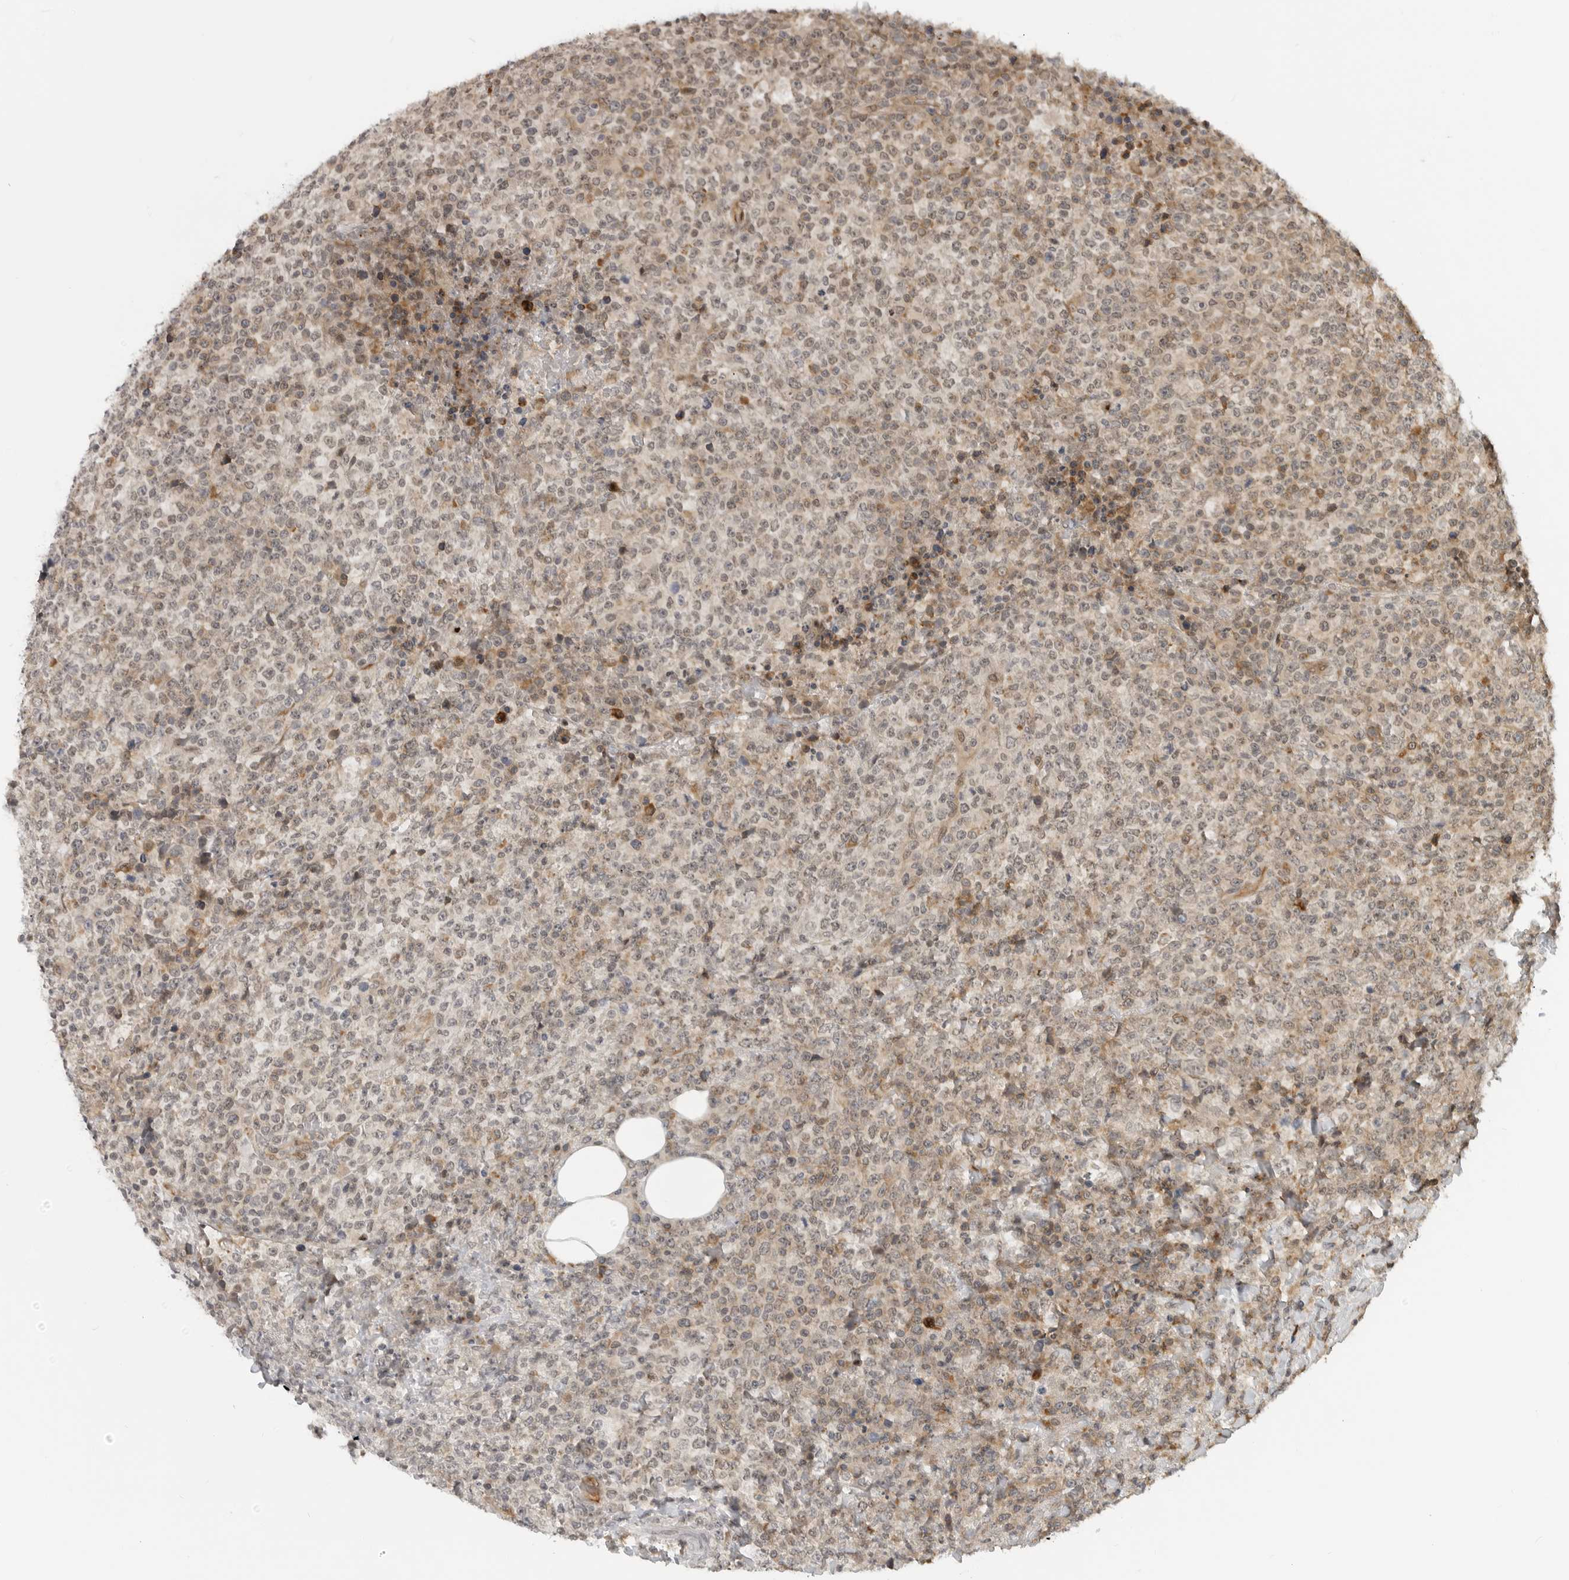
{"staining": {"intensity": "weak", "quantity": "25%-75%", "location": "cytoplasmic/membranous,nuclear"}, "tissue": "lymphoma", "cell_type": "Tumor cells", "image_type": "cancer", "snomed": [{"axis": "morphology", "description": "Malignant lymphoma, non-Hodgkin's type, High grade"}, {"axis": "topography", "description": "Lymph node"}], "caption": "Brown immunohistochemical staining in human high-grade malignant lymphoma, non-Hodgkin's type displays weak cytoplasmic/membranous and nuclear staining in approximately 25%-75% of tumor cells.", "gene": "CEP295NL", "patient": {"sex": "male", "age": 13}}